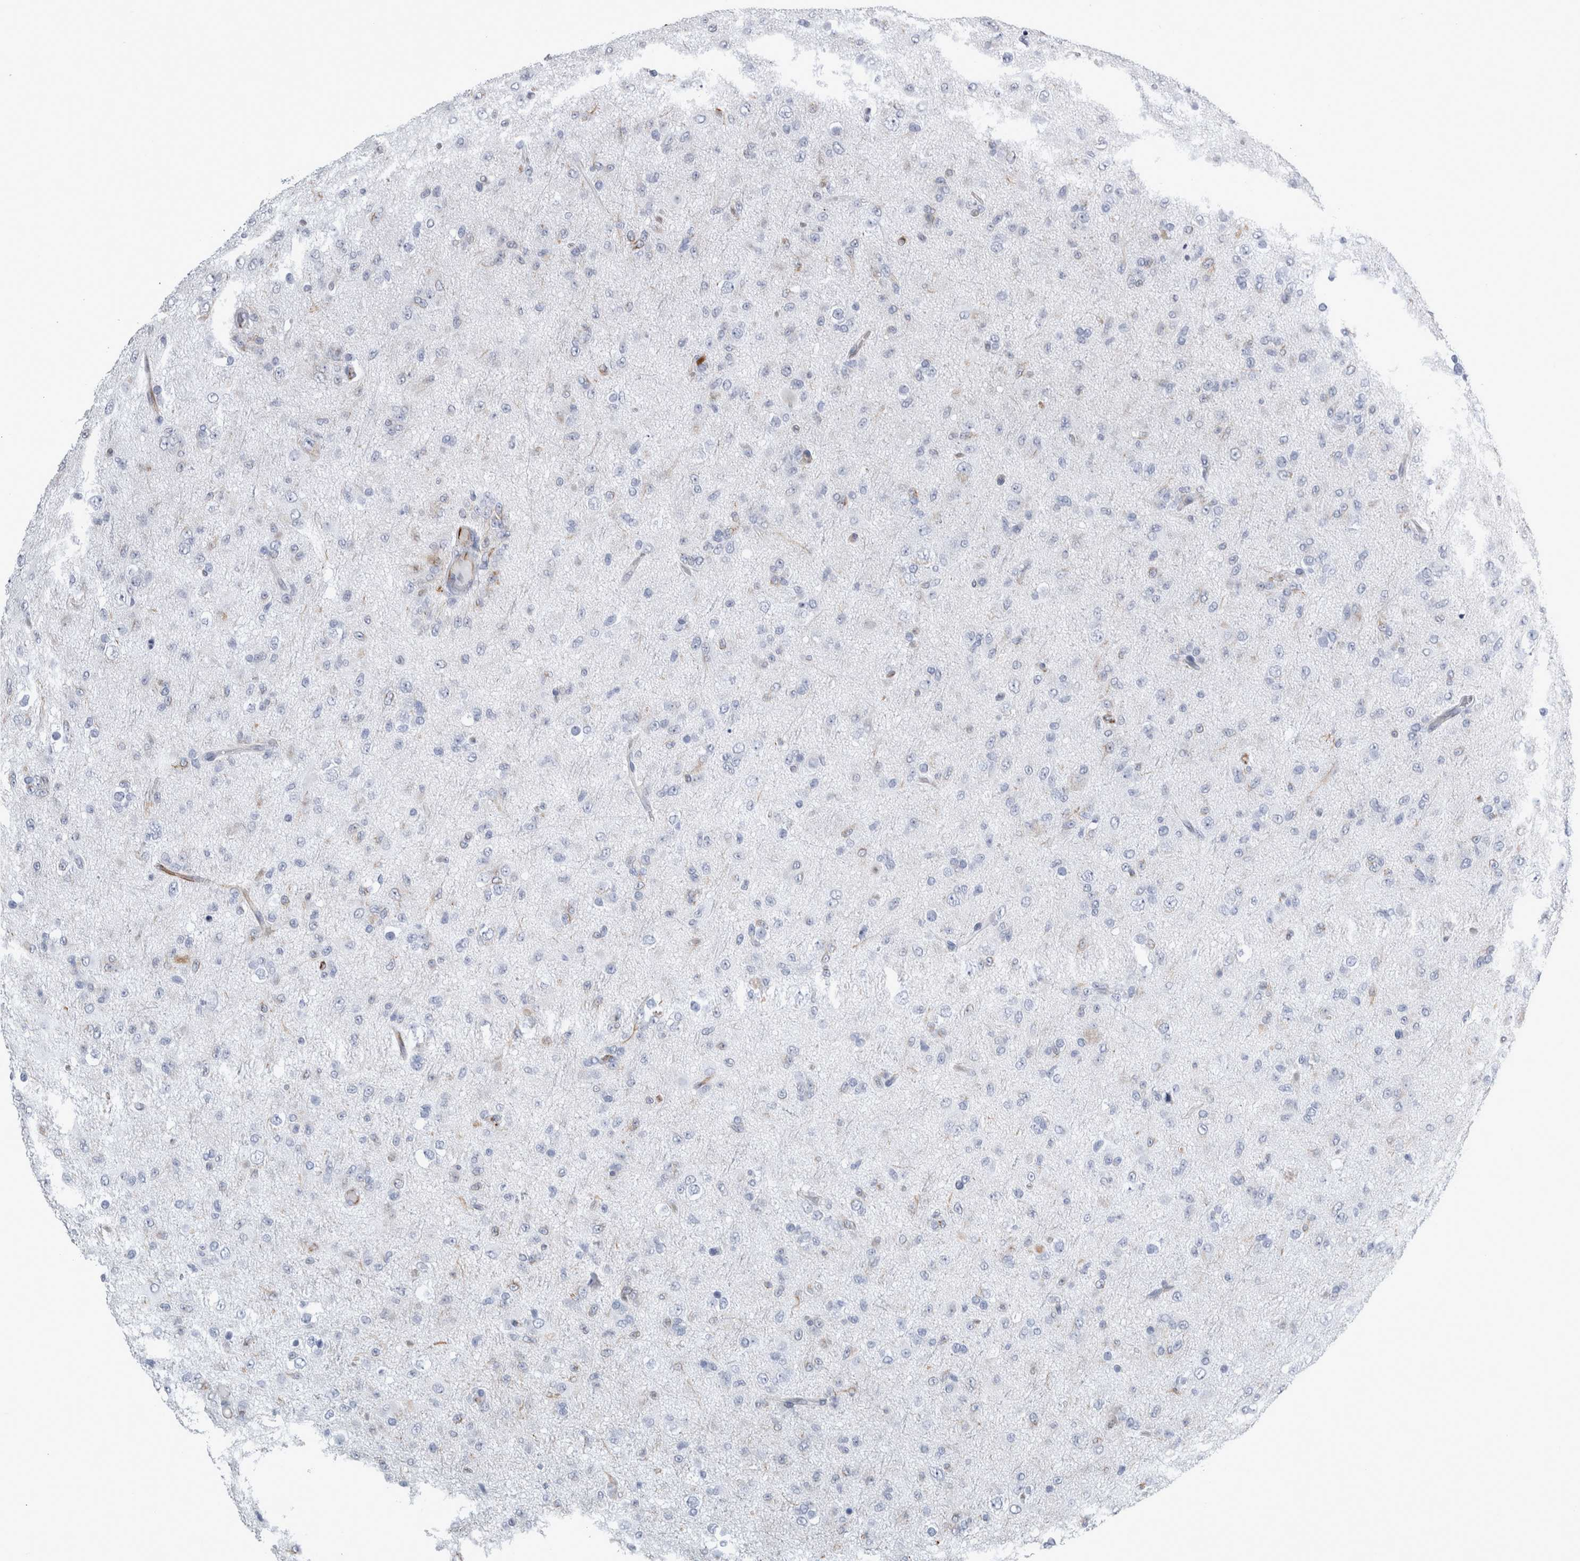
{"staining": {"intensity": "negative", "quantity": "none", "location": "none"}, "tissue": "glioma", "cell_type": "Tumor cells", "image_type": "cancer", "snomed": [{"axis": "morphology", "description": "Glioma, malignant, Low grade"}, {"axis": "topography", "description": "Brain"}], "caption": "Immunohistochemical staining of human malignant glioma (low-grade) displays no significant positivity in tumor cells.", "gene": "VWDE", "patient": {"sex": "male", "age": 65}}